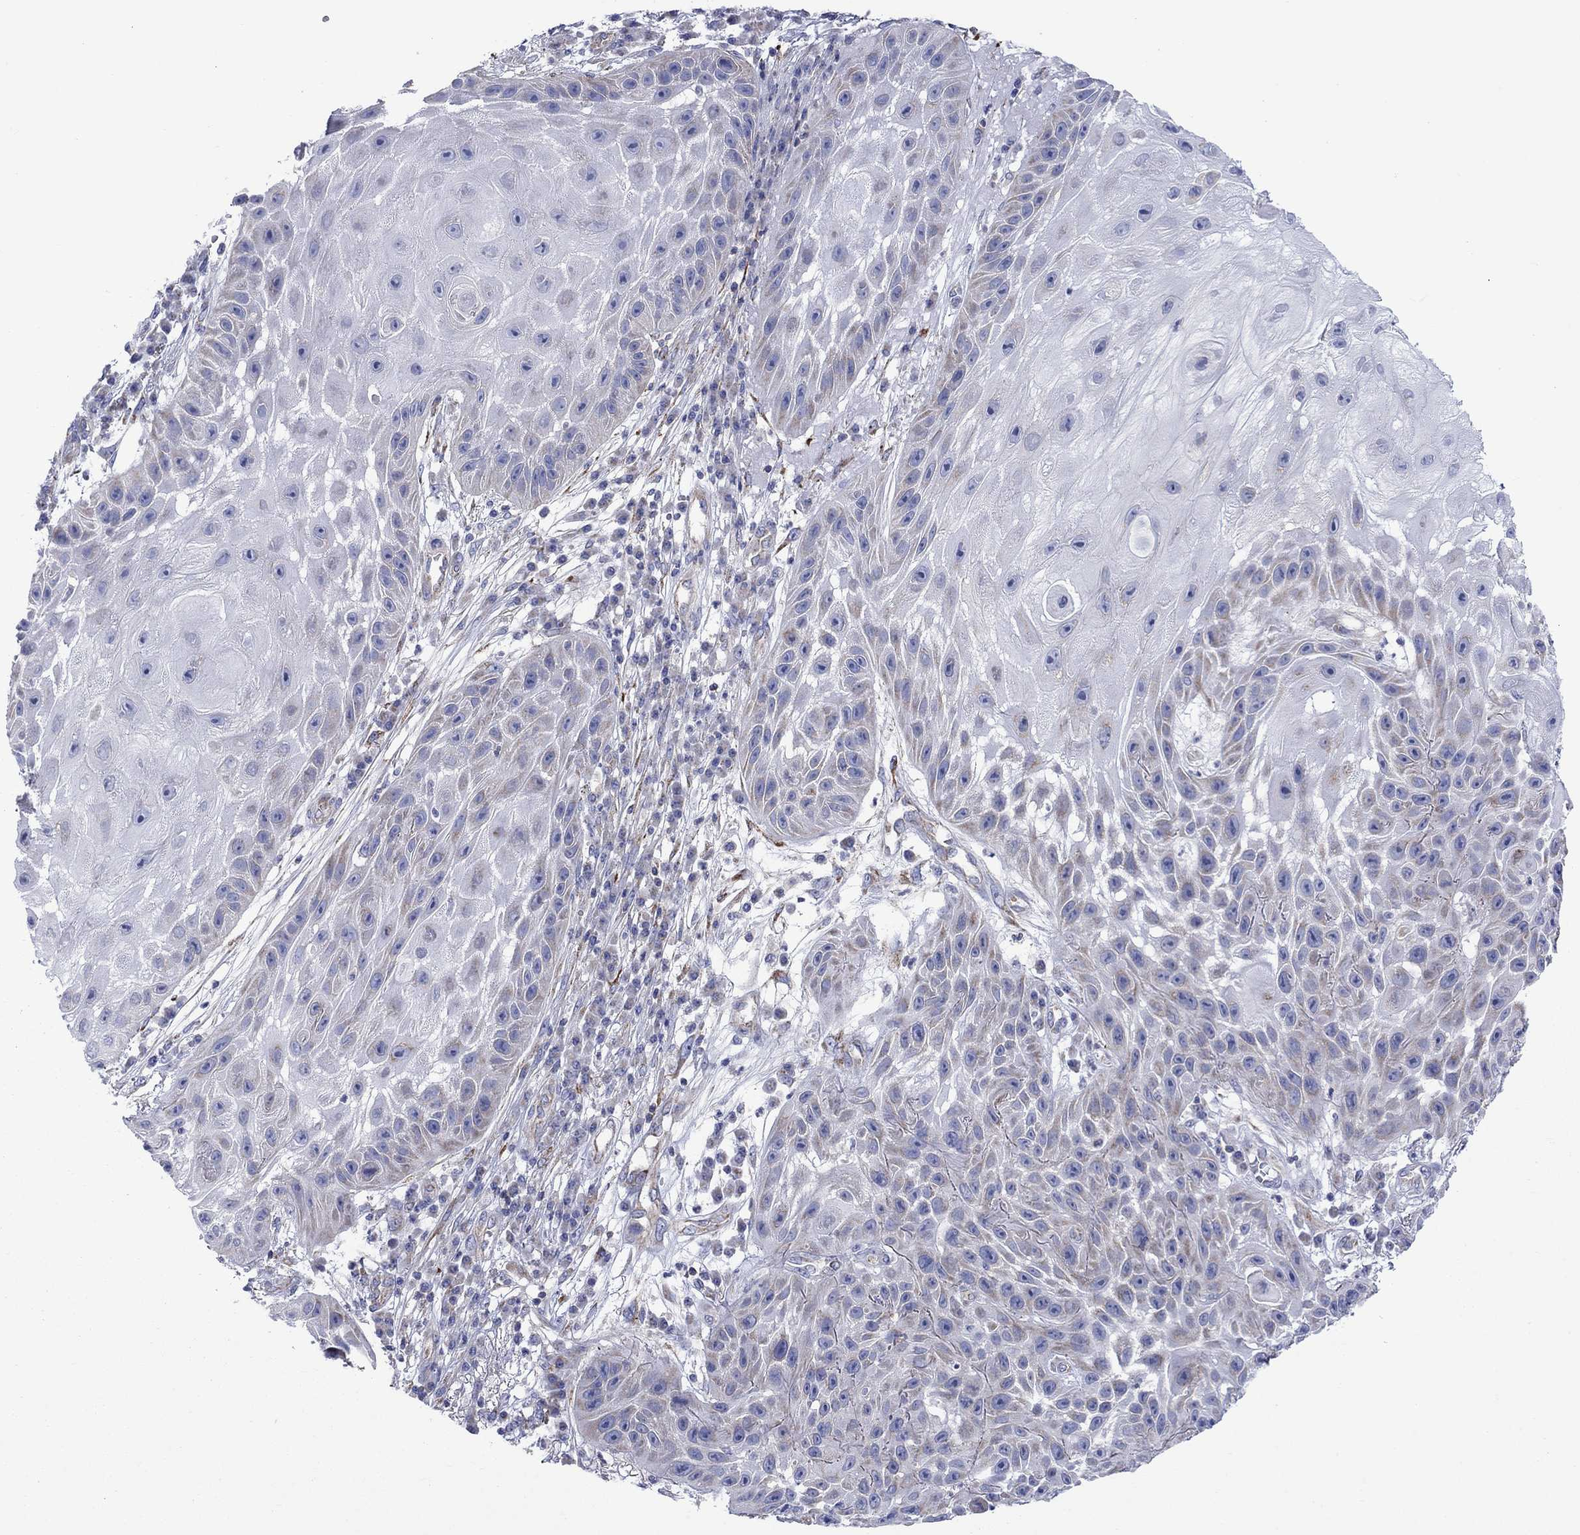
{"staining": {"intensity": "negative", "quantity": "none", "location": "none"}, "tissue": "skin cancer", "cell_type": "Tumor cells", "image_type": "cancer", "snomed": [{"axis": "morphology", "description": "Normal tissue, NOS"}, {"axis": "morphology", "description": "Squamous cell carcinoma, NOS"}, {"axis": "topography", "description": "Skin"}], "caption": "Immunohistochemistry image of human squamous cell carcinoma (skin) stained for a protein (brown), which exhibits no staining in tumor cells.", "gene": "CISD1", "patient": {"sex": "male", "age": 79}}